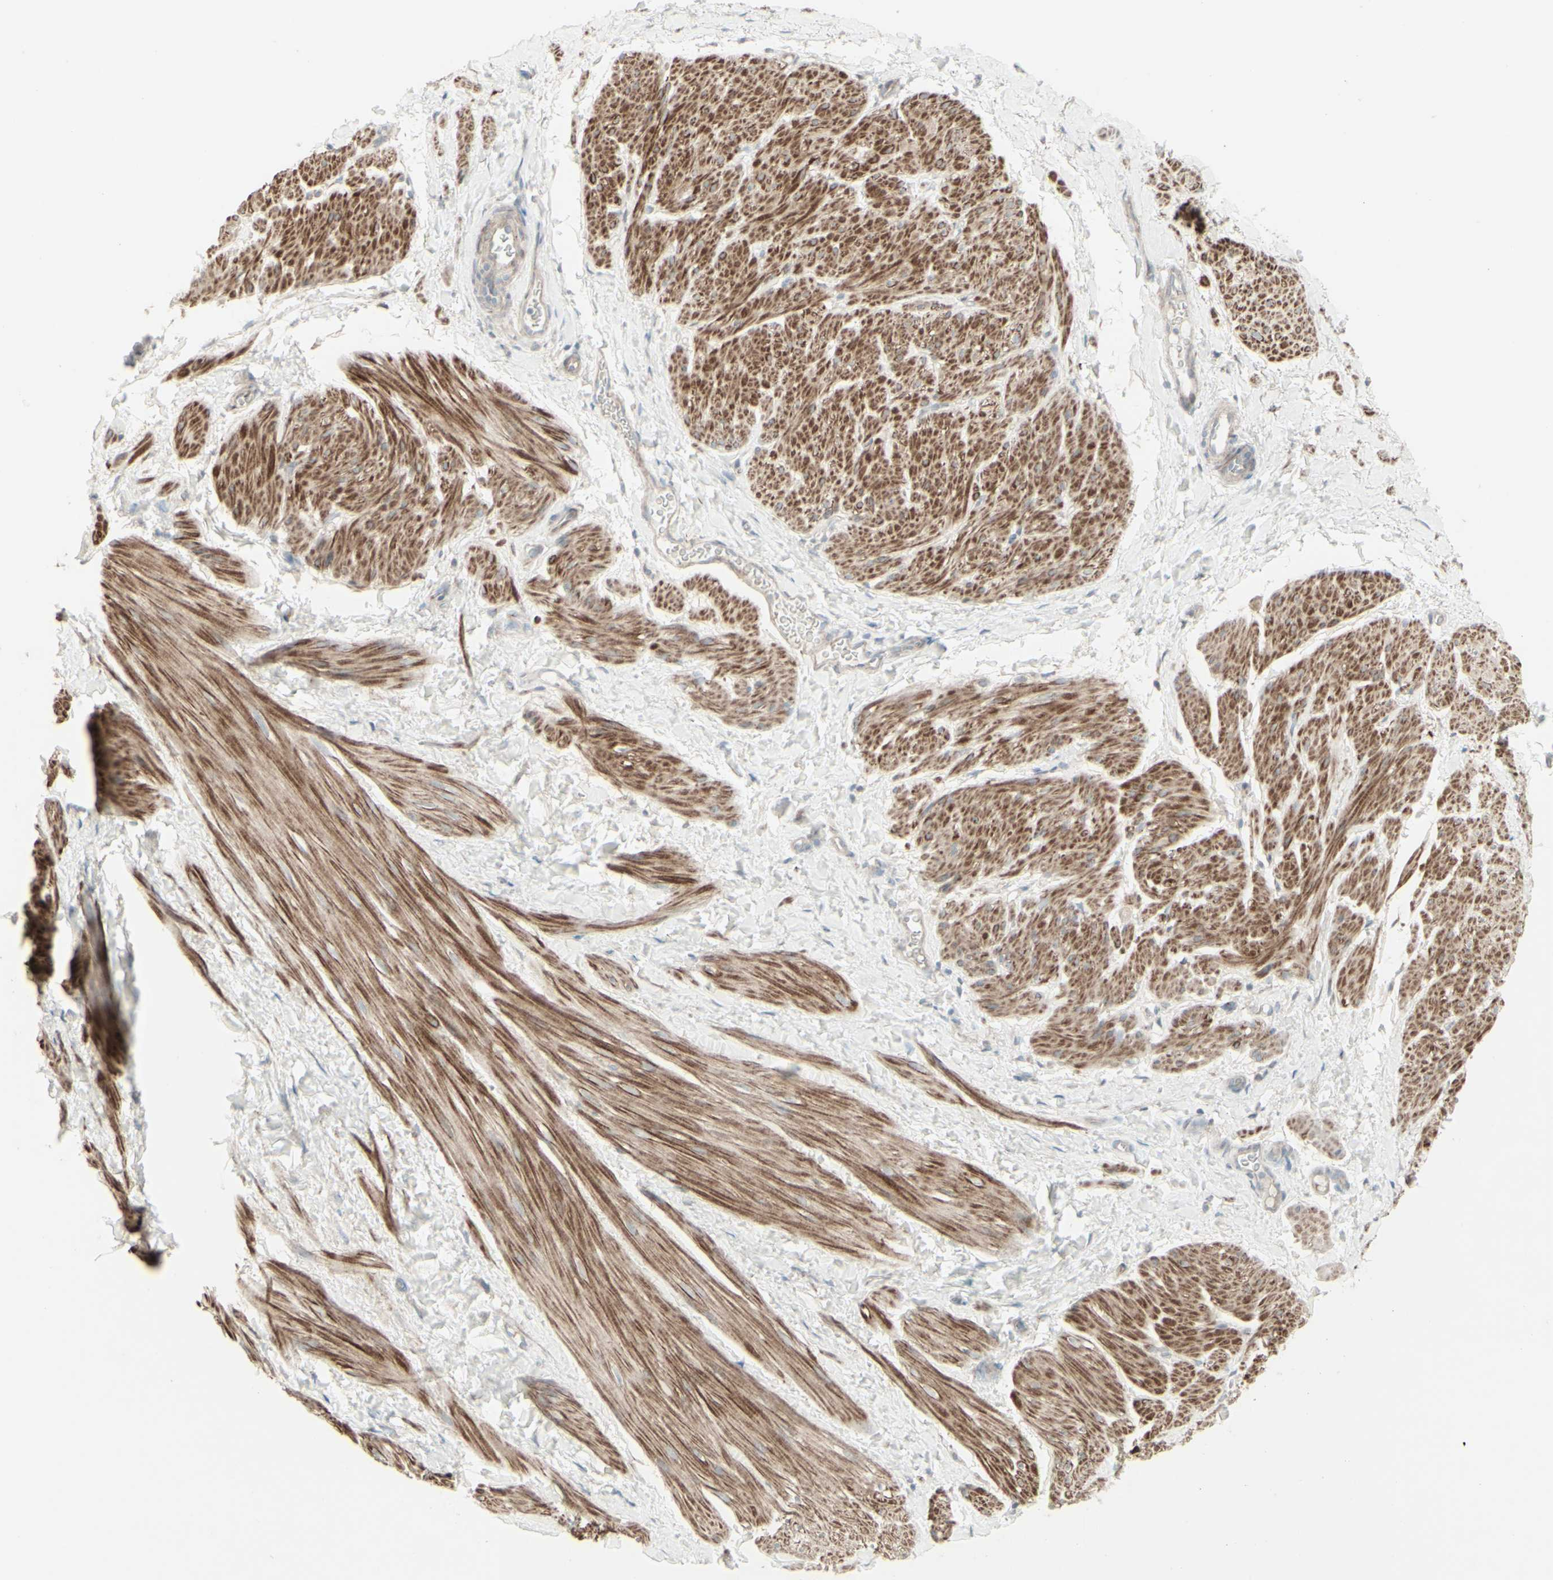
{"staining": {"intensity": "moderate", "quantity": ">75%", "location": "cytoplasmic/membranous"}, "tissue": "smooth muscle", "cell_type": "Smooth muscle cells", "image_type": "normal", "snomed": [{"axis": "morphology", "description": "Normal tissue, NOS"}, {"axis": "topography", "description": "Smooth muscle"}], "caption": "Immunohistochemistry micrograph of normal human smooth muscle stained for a protein (brown), which reveals medium levels of moderate cytoplasmic/membranous expression in approximately >75% of smooth muscle cells.", "gene": "GMNN", "patient": {"sex": "male", "age": 16}}